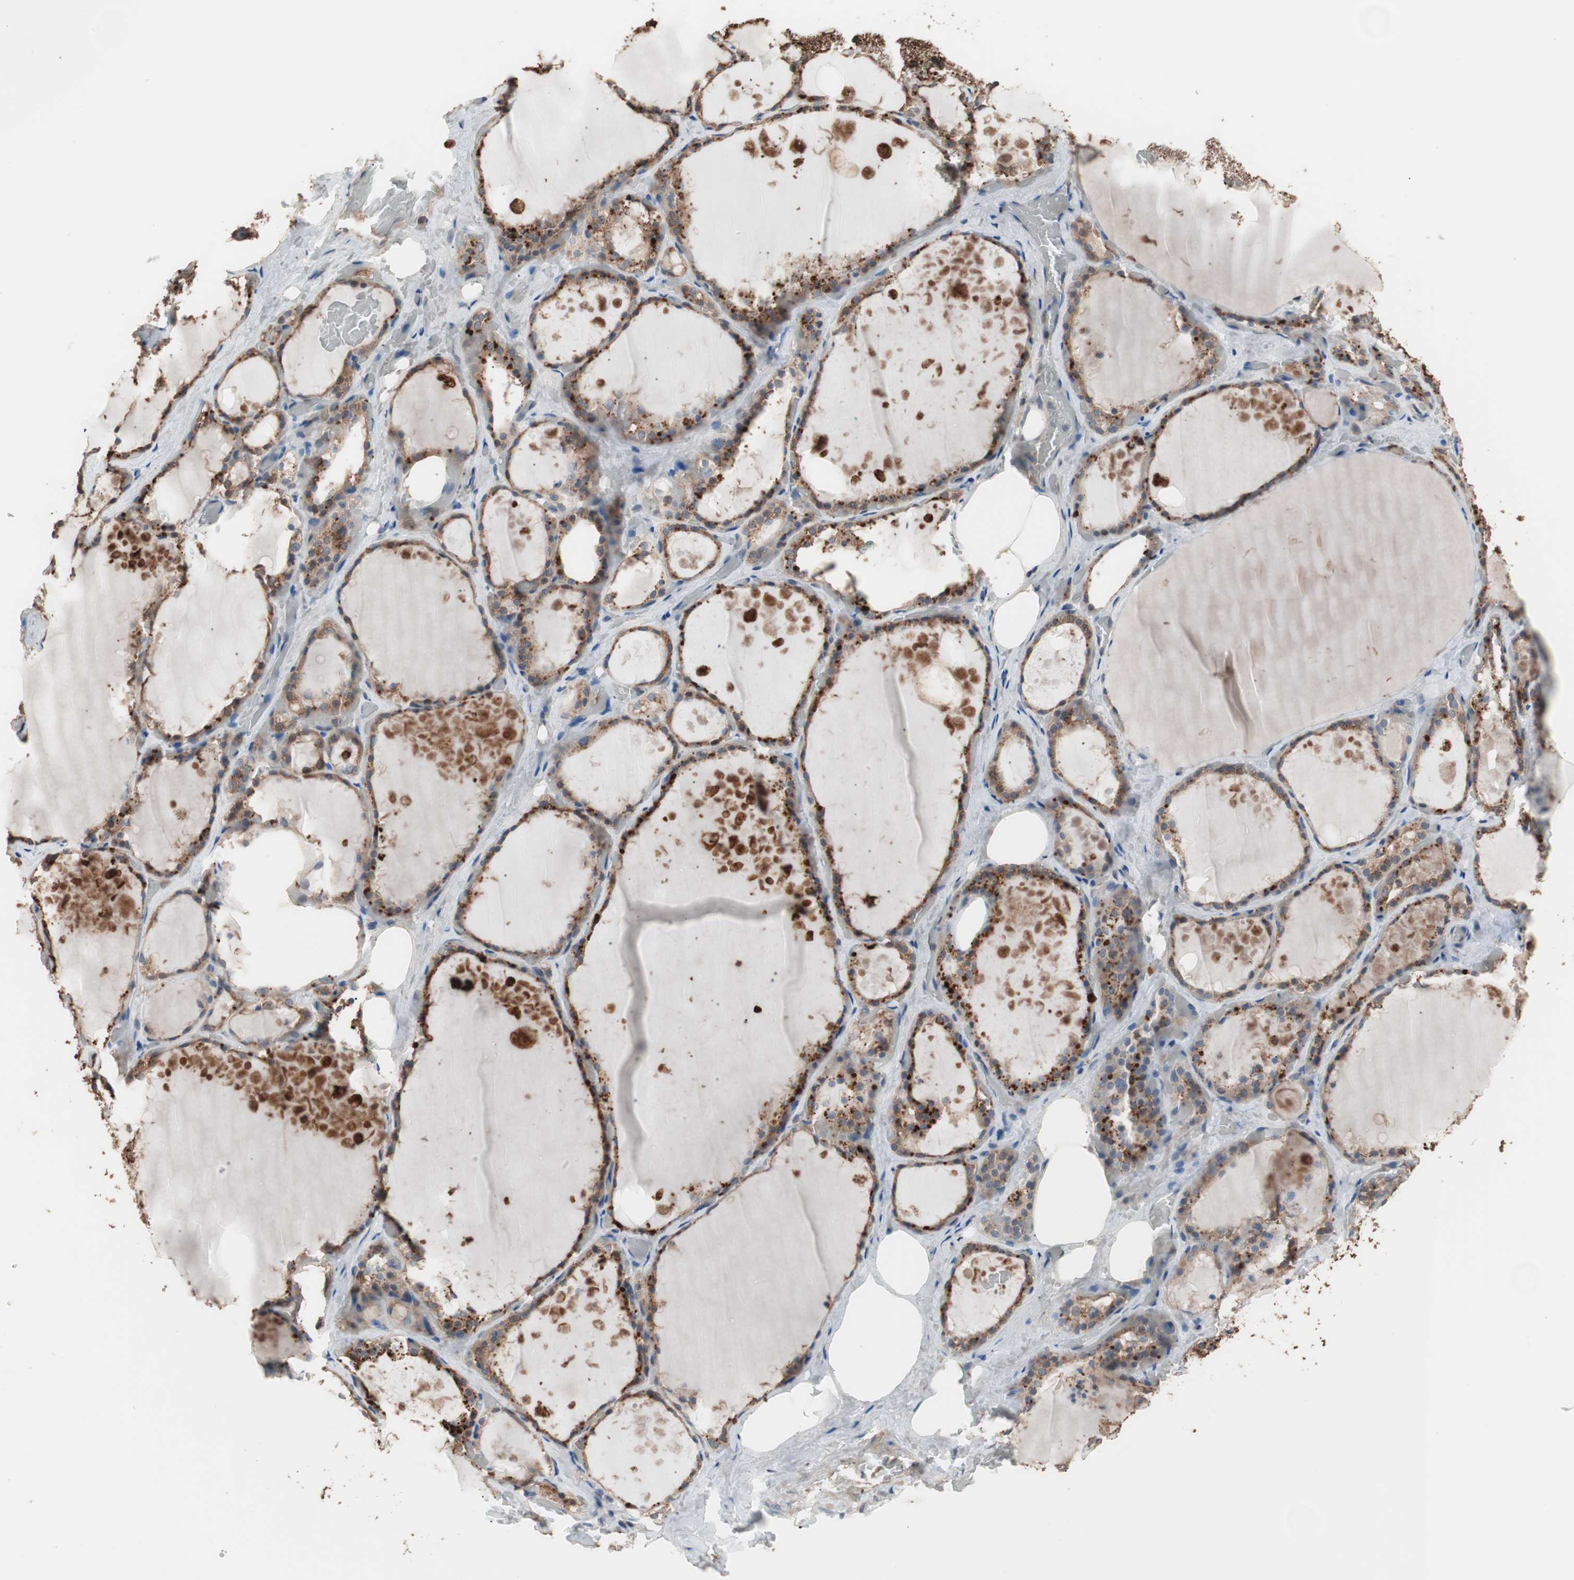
{"staining": {"intensity": "strong", "quantity": ">75%", "location": "cytoplasmic/membranous"}, "tissue": "thyroid gland", "cell_type": "Glandular cells", "image_type": "normal", "snomed": [{"axis": "morphology", "description": "Normal tissue, NOS"}, {"axis": "topography", "description": "Thyroid gland"}], "caption": "Glandular cells display high levels of strong cytoplasmic/membranous expression in about >75% of cells in normal thyroid gland.", "gene": "CCT3", "patient": {"sex": "male", "age": 61}}